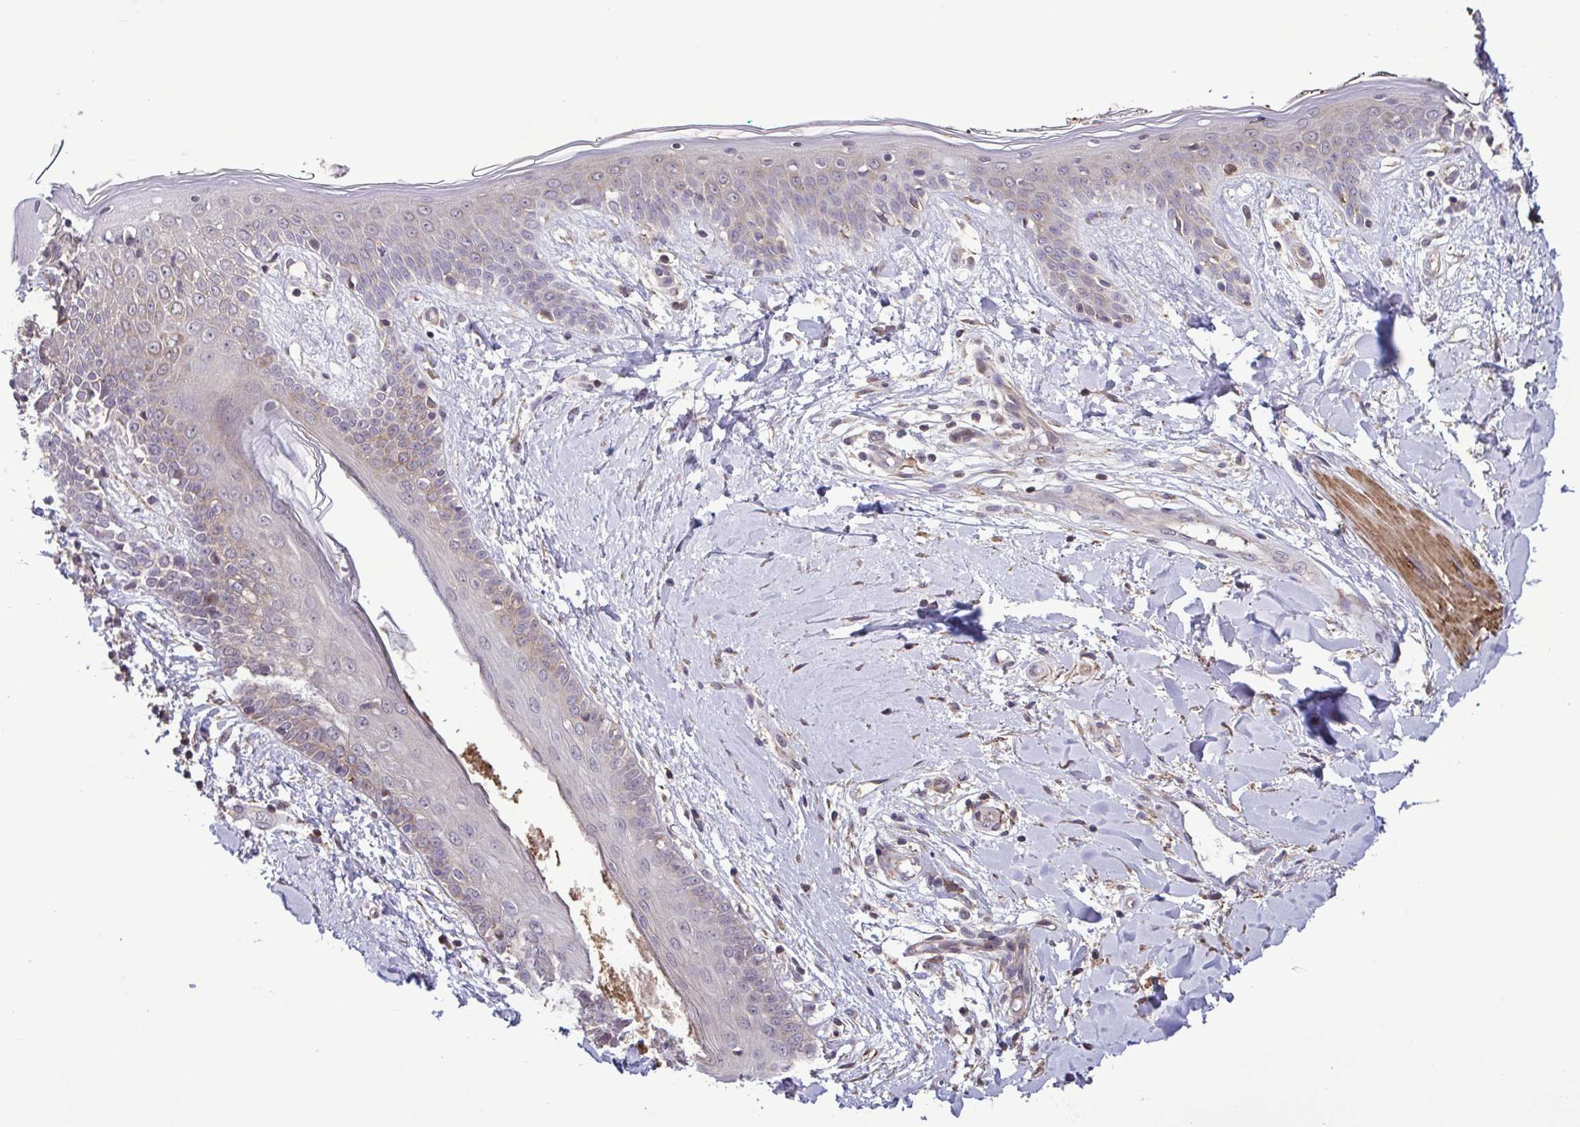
{"staining": {"intensity": "moderate", "quantity": ">75%", "location": "cytoplasmic/membranous"}, "tissue": "skin", "cell_type": "Fibroblasts", "image_type": "normal", "snomed": [{"axis": "morphology", "description": "Normal tissue, NOS"}, {"axis": "topography", "description": "Skin"}], "caption": "Immunohistochemistry staining of normal skin, which demonstrates medium levels of moderate cytoplasmic/membranous staining in about >75% of fibroblasts indicating moderate cytoplasmic/membranous protein positivity. The staining was performed using DAB (3,3'-diaminobenzidine) (brown) for protein detection and nuclei were counterstained in hematoxylin (blue).", "gene": "ZNF200", "patient": {"sex": "female", "age": 34}}